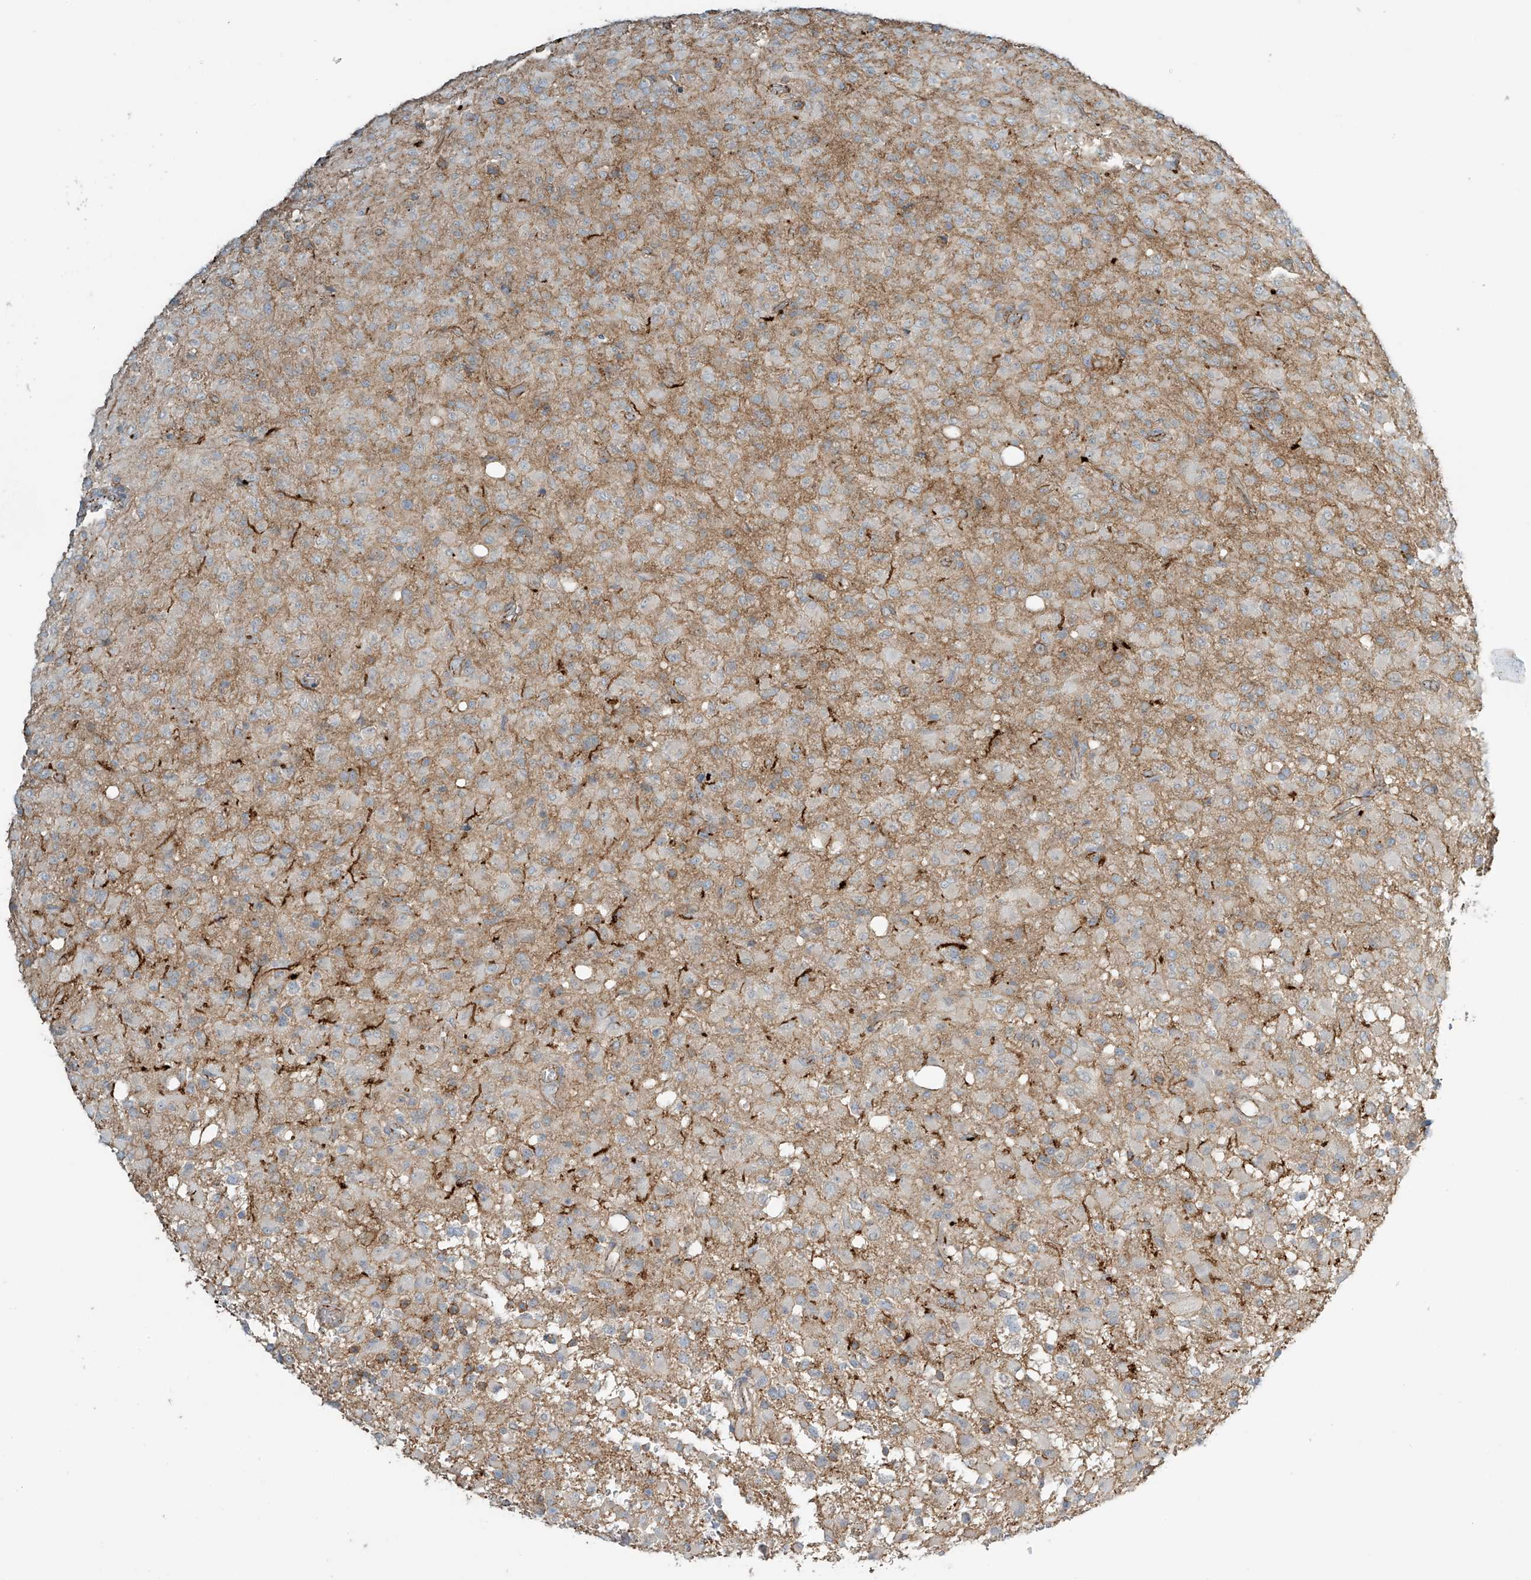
{"staining": {"intensity": "negative", "quantity": "none", "location": "none"}, "tissue": "glioma", "cell_type": "Tumor cells", "image_type": "cancer", "snomed": [{"axis": "morphology", "description": "Glioma, malignant, High grade"}, {"axis": "topography", "description": "Brain"}], "caption": "IHC of human glioma reveals no positivity in tumor cells.", "gene": "SLC9A2", "patient": {"sex": "female", "age": 57}}